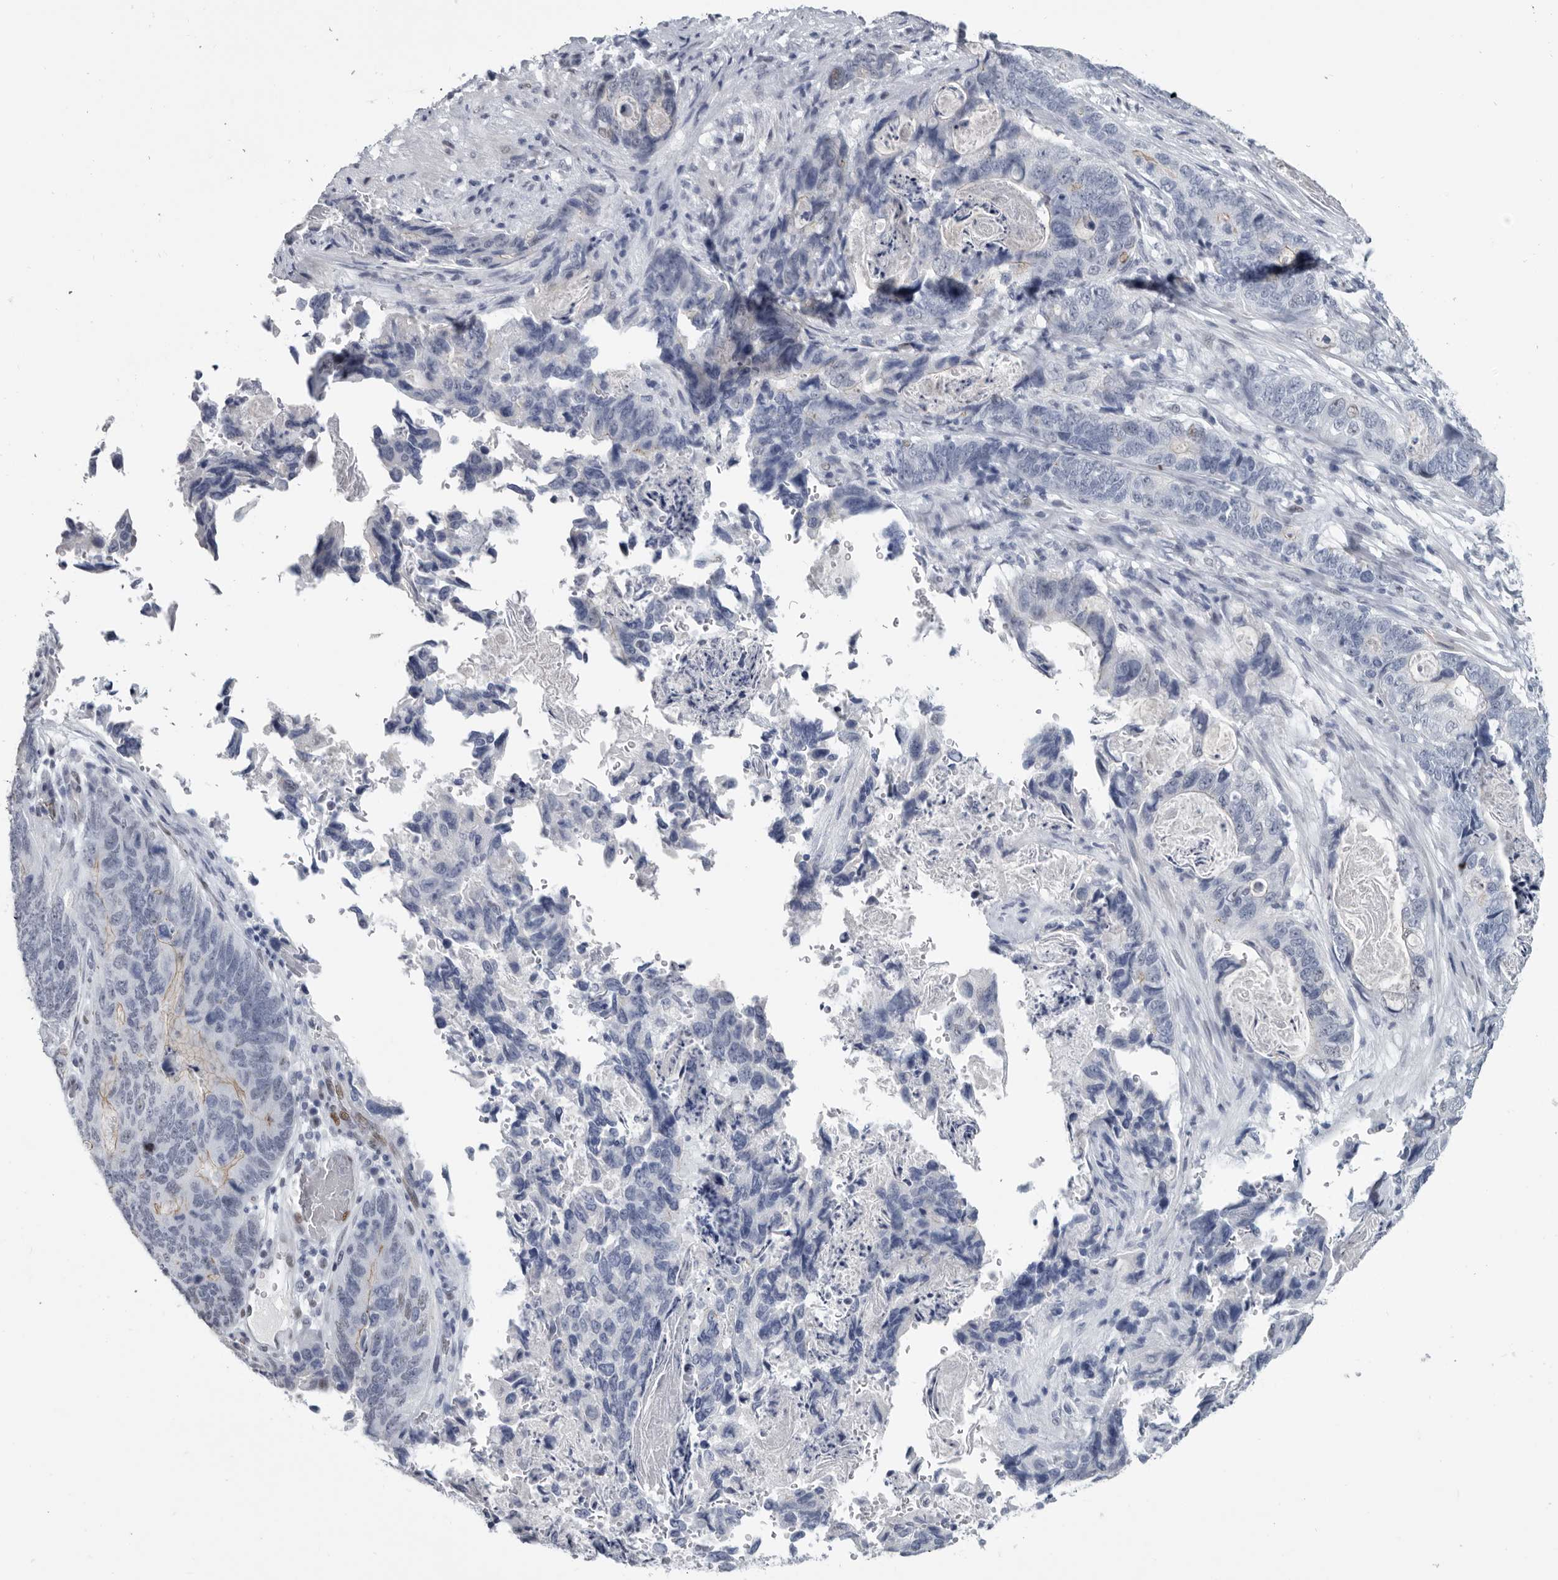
{"staining": {"intensity": "negative", "quantity": "none", "location": "none"}, "tissue": "stomach cancer", "cell_type": "Tumor cells", "image_type": "cancer", "snomed": [{"axis": "morphology", "description": "Normal tissue, NOS"}, {"axis": "morphology", "description": "Adenocarcinoma, NOS"}, {"axis": "topography", "description": "Stomach"}], "caption": "DAB immunohistochemical staining of stomach cancer (adenocarcinoma) displays no significant expression in tumor cells. Nuclei are stained in blue.", "gene": "WRAP73", "patient": {"sex": "female", "age": 89}}